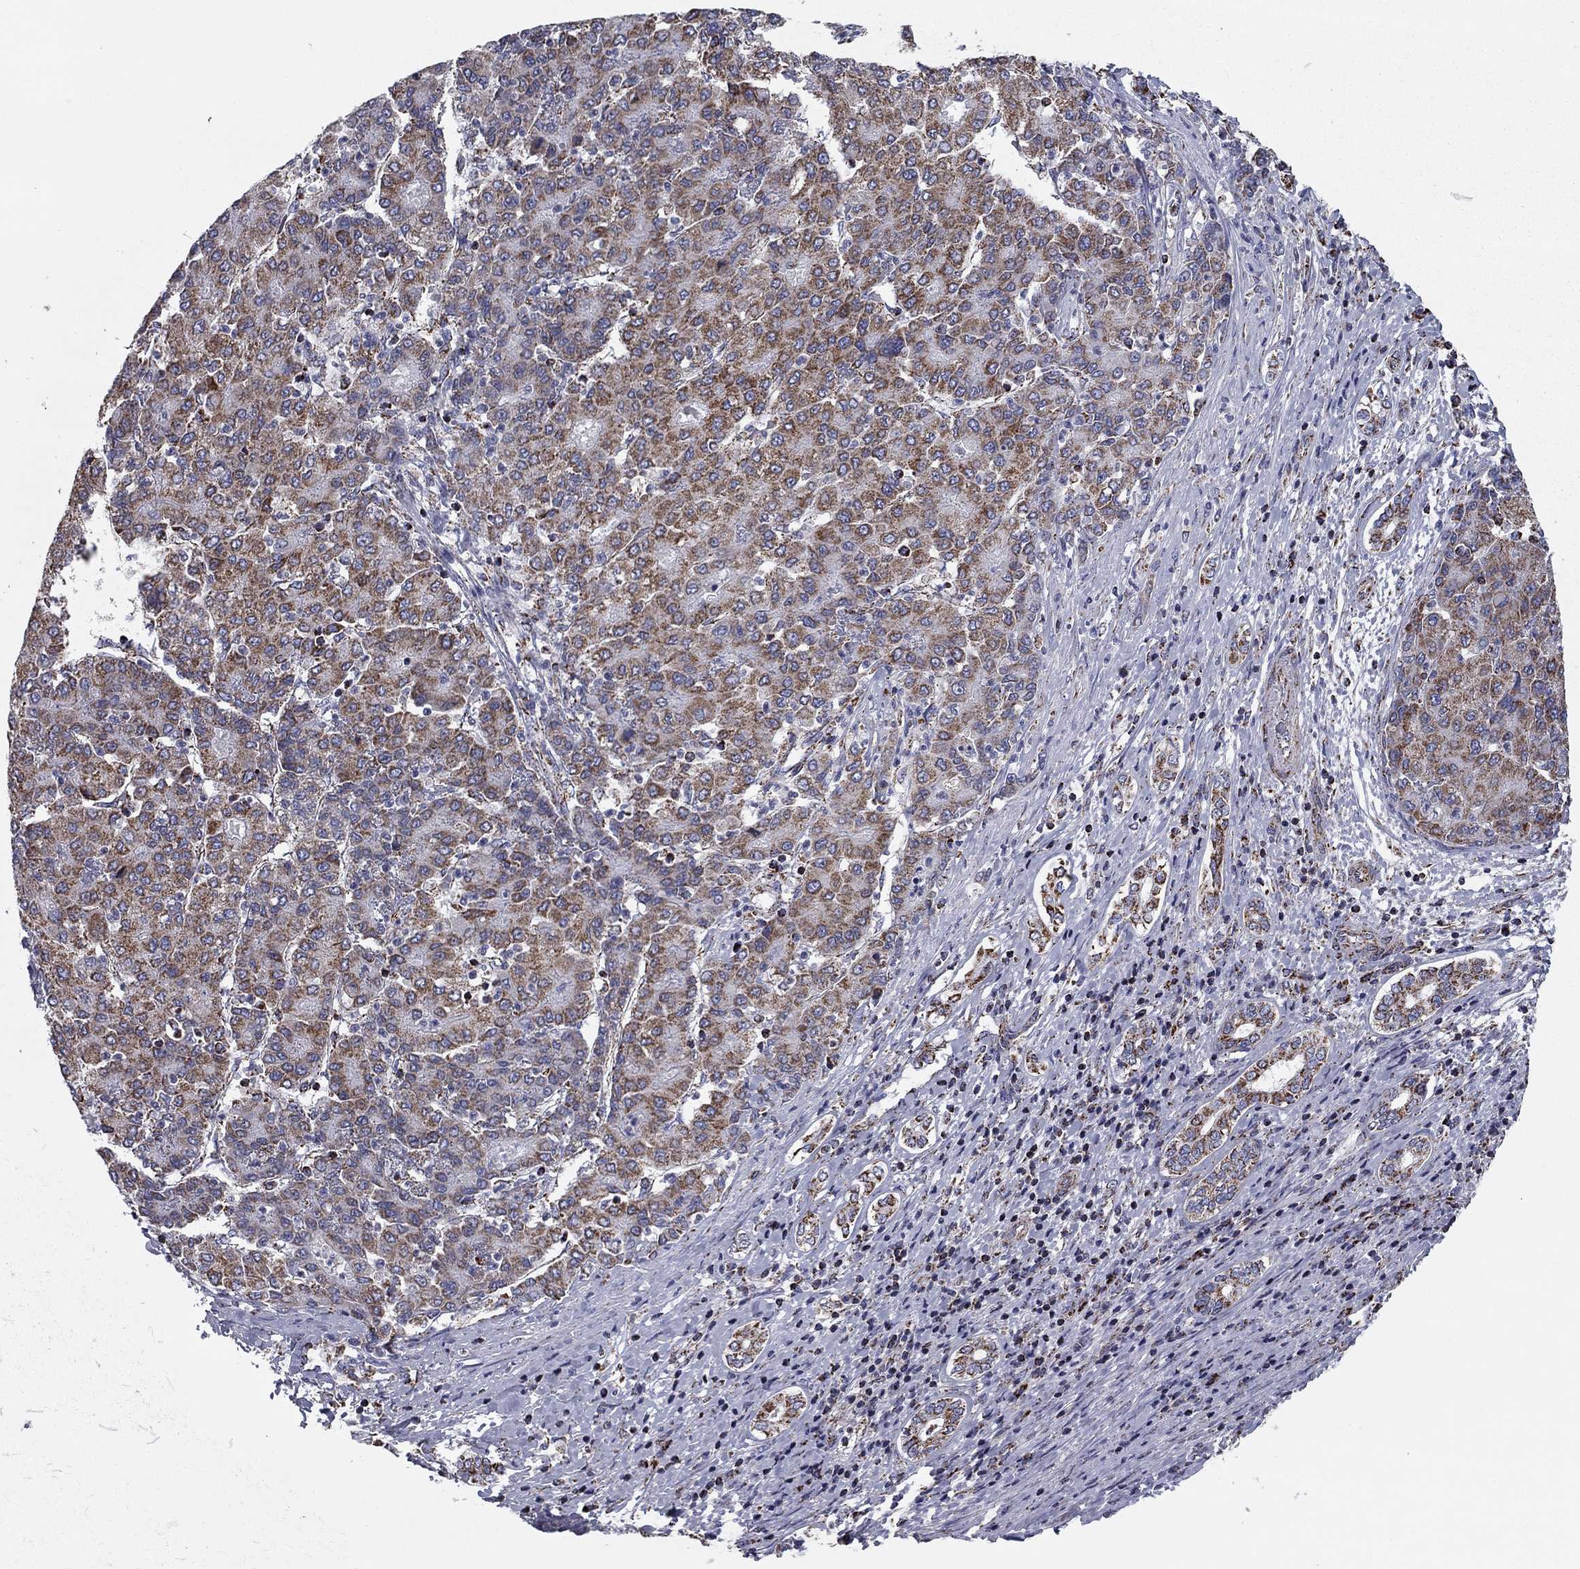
{"staining": {"intensity": "moderate", "quantity": ">75%", "location": "cytoplasmic/membranous"}, "tissue": "liver cancer", "cell_type": "Tumor cells", "image_type": "cancer", "snomed": [{"axis": "morphology", "description": "Carcinoma, Hepatocellular, NOS"}, {"axis": "topography", "description": "Liver"}], "caption": "Brown immunohistochemical staining in liver hepatocellular carcinoma displays moderate cytoplasmic/membranous expression in approximately >75% of tumor cells. (IHC, brightfield microscopy, high magnification).", "gene": "NDUFV1", "patient": {"sex": "male", "age": 65}}